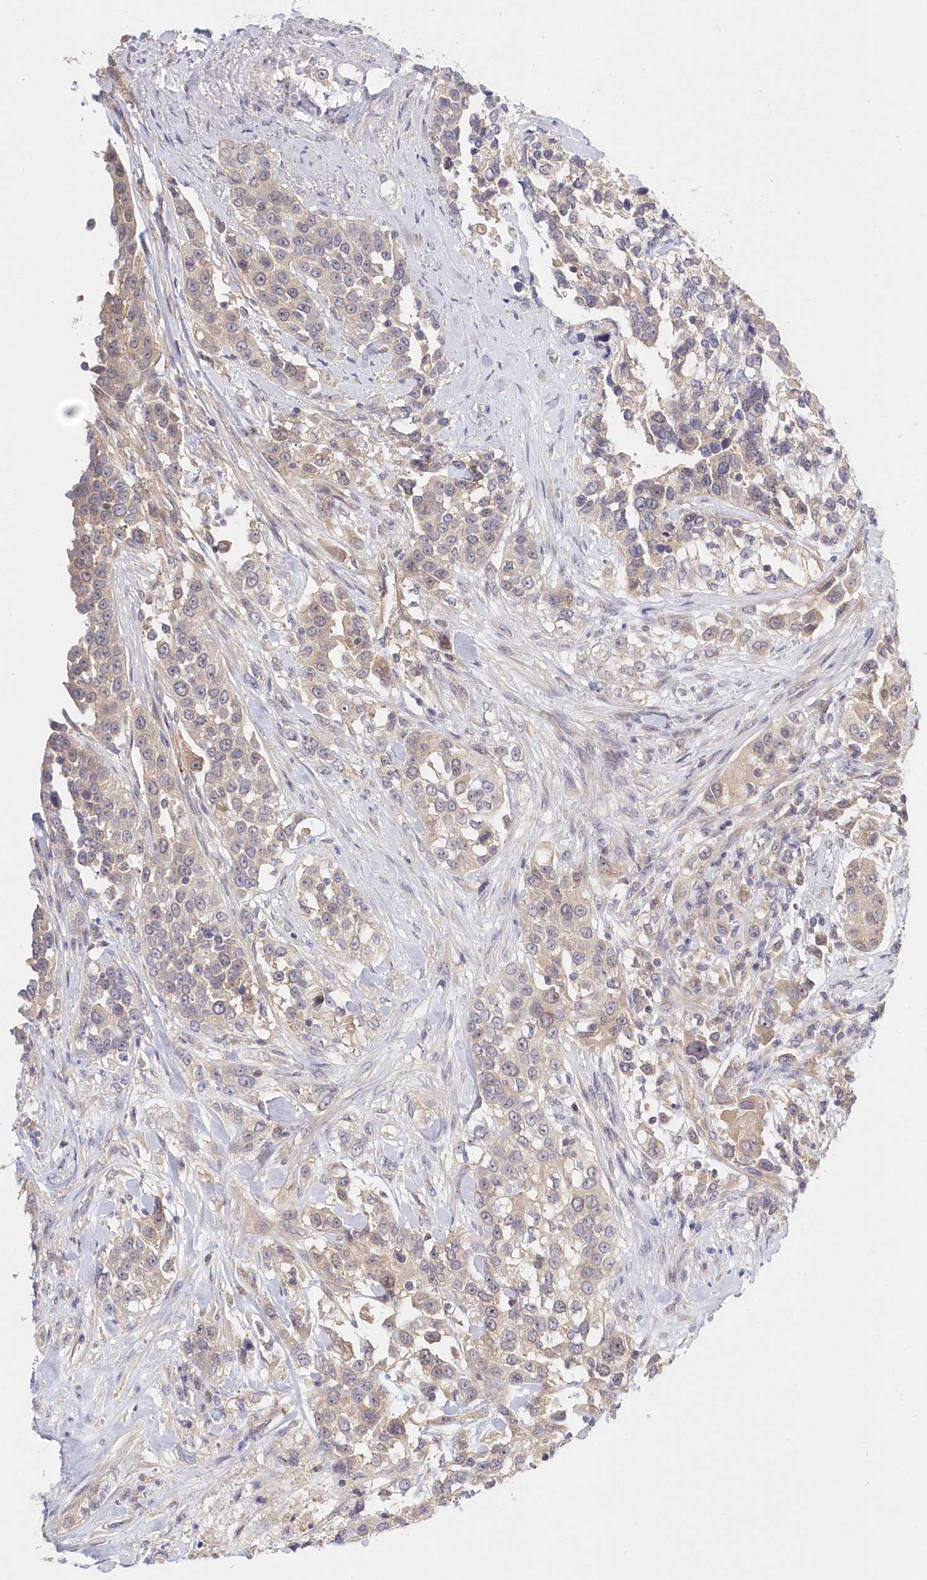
{"staining": {"intensity": "weak", "quantity": "<25%", "location": "cytoplasmic/membranous"}, "tissue": "urothelial cancer", "cell_type": "Tumor cells", "image_type": "cancer", "snomed": [{"axis": "morphology", "description": "Urothelial carcinoma, High grade"}, {"axis": "topography", "description": "Urinary bladder"}], "caption": "IHC photomicrograph of urothelial carcinoma (high-grade) stained for a protein (brown), which demonstrates no staining in tumor cells. (DAB (3,3'-diaminobenzidine) IHC with hematoxylin counter stain).", "gene": "KATNA1", "patient": {"sex": "female", "age": 80}}